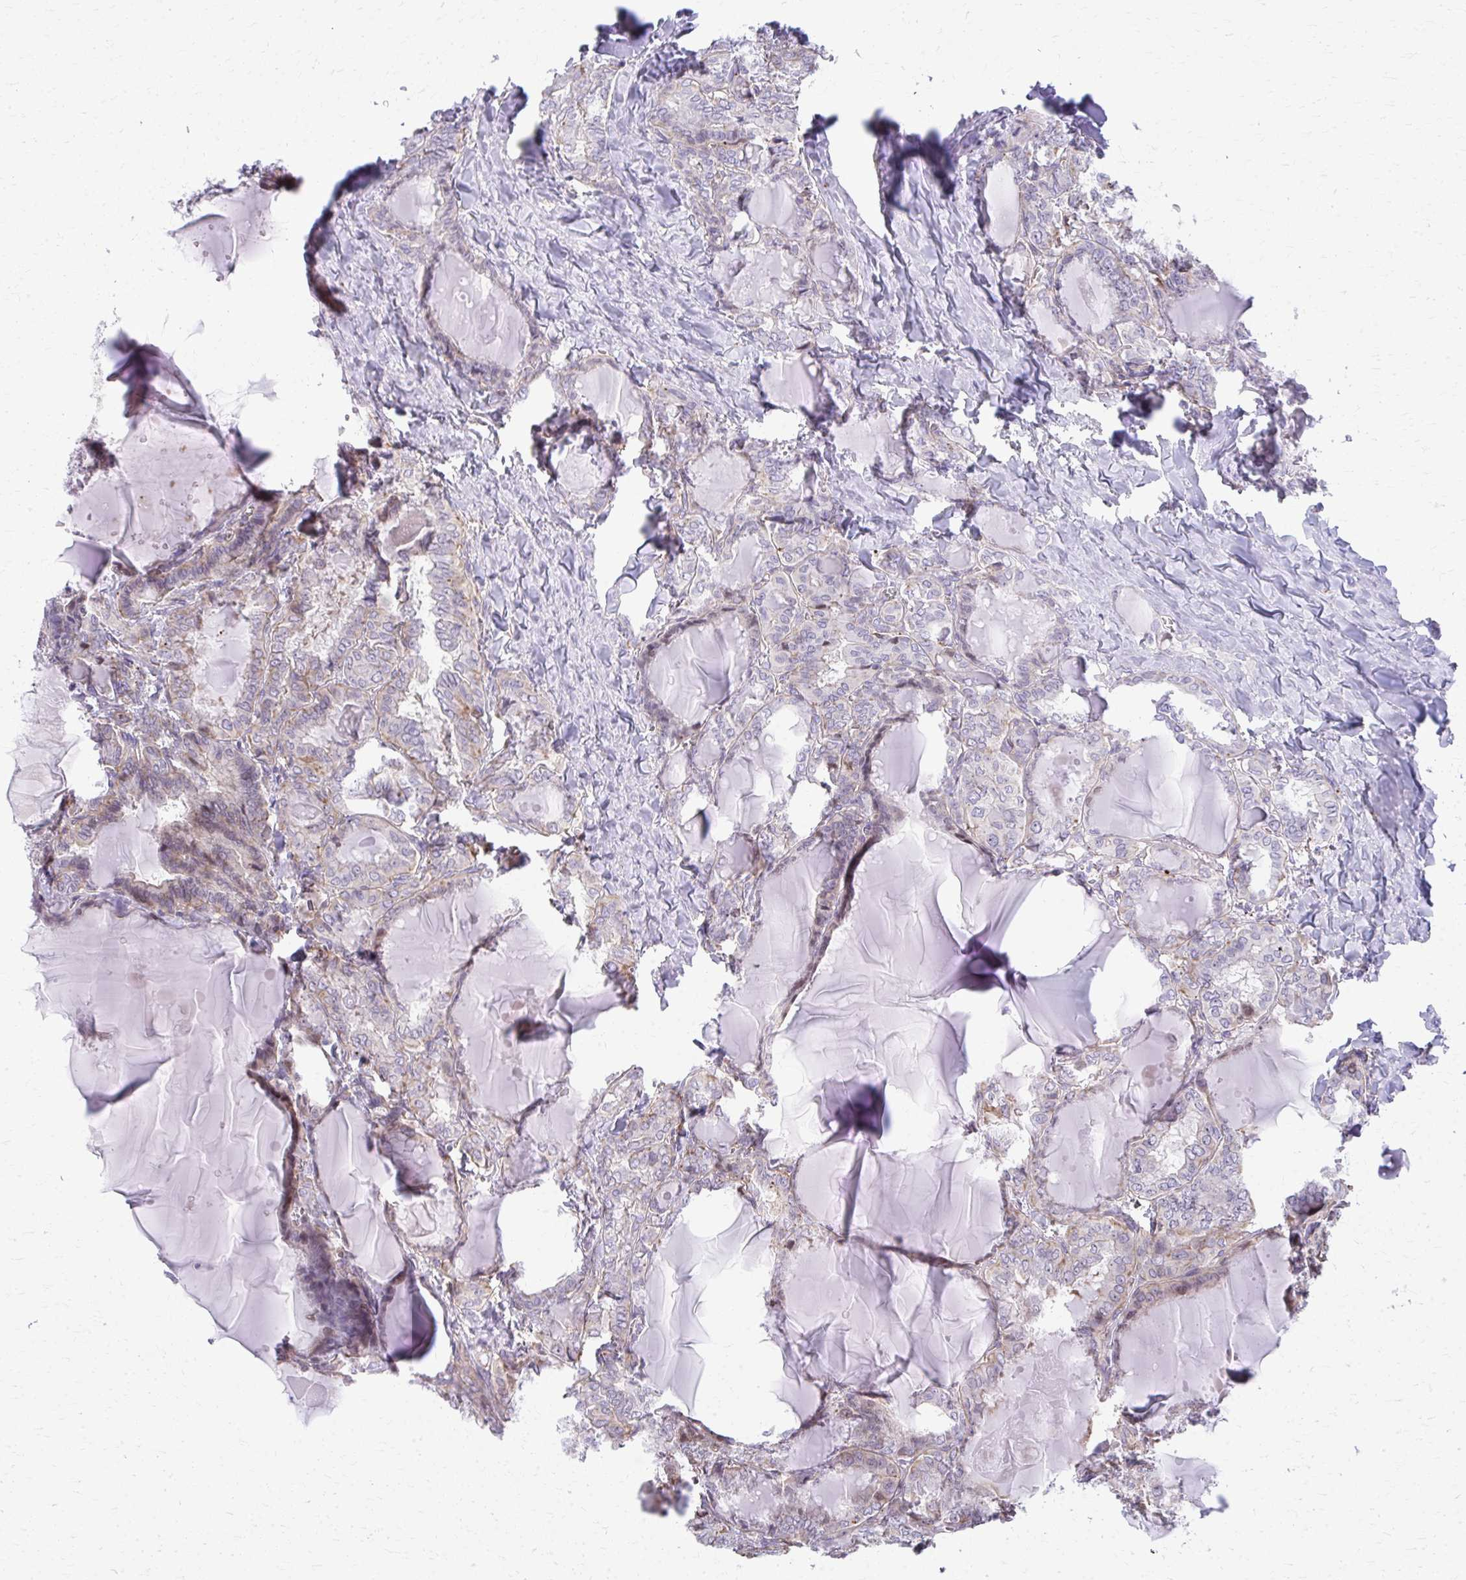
{"staining": {"intensity": "negative", "quantity": "none", "location": "none"}, "tissue": "thyroid cancer", "cell_type": "Tumor cells", "image_type": "cancer", "snomed": [{"axis": "morphology", "description": "Papillary adenocarcinoma, NOS"}, {"axis": "topography", "description": "Thyroid gland"}], "caption": "This photomicrograph is of thyroid papillary adenocarcinoma stained with immunohistochemistry to label a protein in brown with the nuclei are counter-stained blue. There is no expression in tumor cells. Nuclei are stained in blue.", "gene": "LRRC4B", "patient": {"sex": "female", "age": 46}}